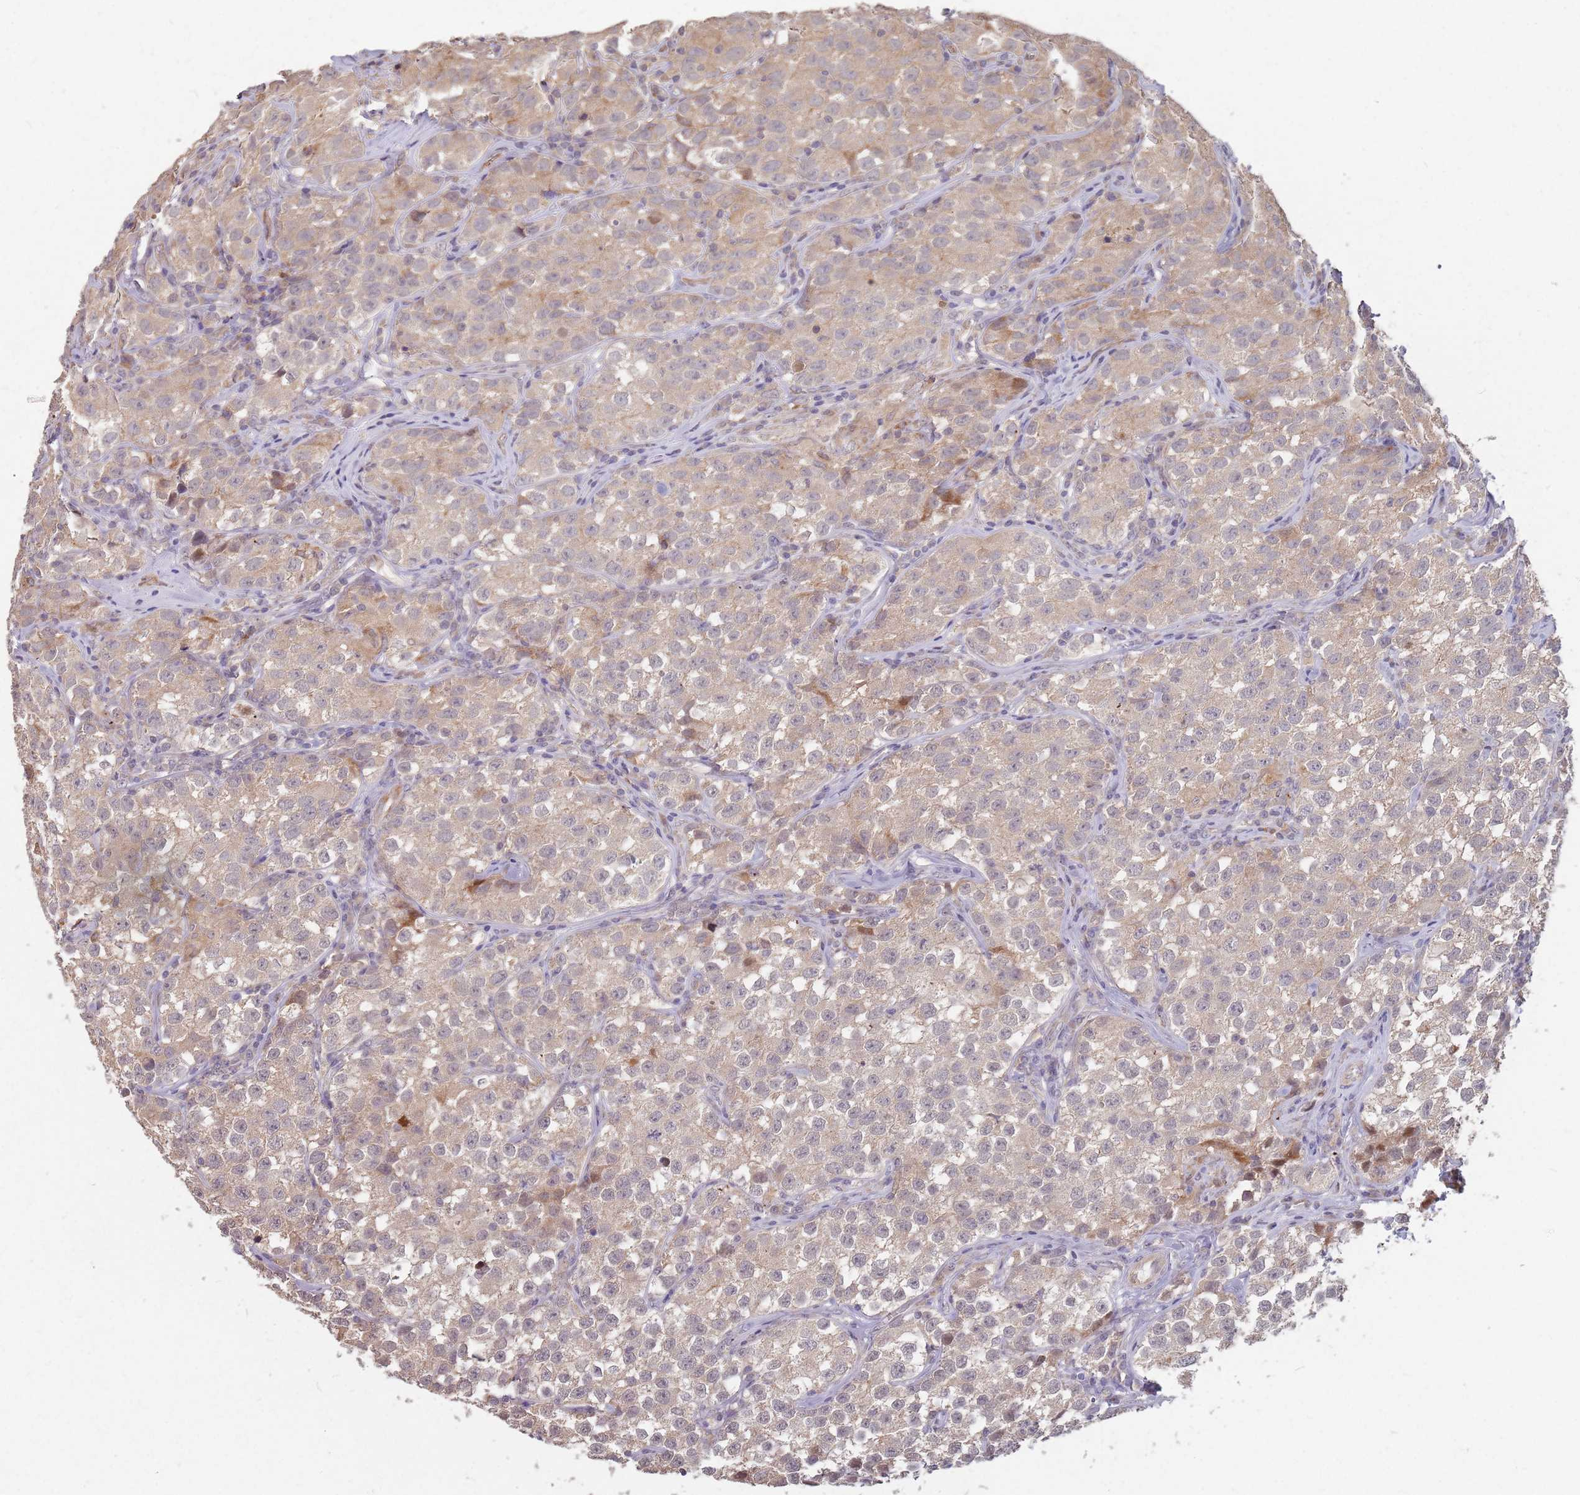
{"staining": {"intensity": "weak", "quantity": "25%-75%", "location": "cytoplasmic/membranous"}, "tissue": "testis cancer", "cell_type": "Tumor cells", "image_type": "cancer", "snomed": [{"axis": "morphology", "description": "Seminoma, NOS"}, {"axis": "morphology", "description": "Carcinoma, Embryonal, NOS"}, {"axis": "topography", "description": "Testis"}], "caption": "Testis cancer (embryonal carcinoma) stained with DAB IHC shows low levels of weak cytoplasmic/membranous staining in about 25%-75% of tumor cells. Using DAB (3,3'-diaminobenzidine) (brown) and hematoxylin (blue) stains, captured at high magnification using brightfield microscopy.", "gene": "MPEG1", "patient": {"sex": "male", "age": 43}}